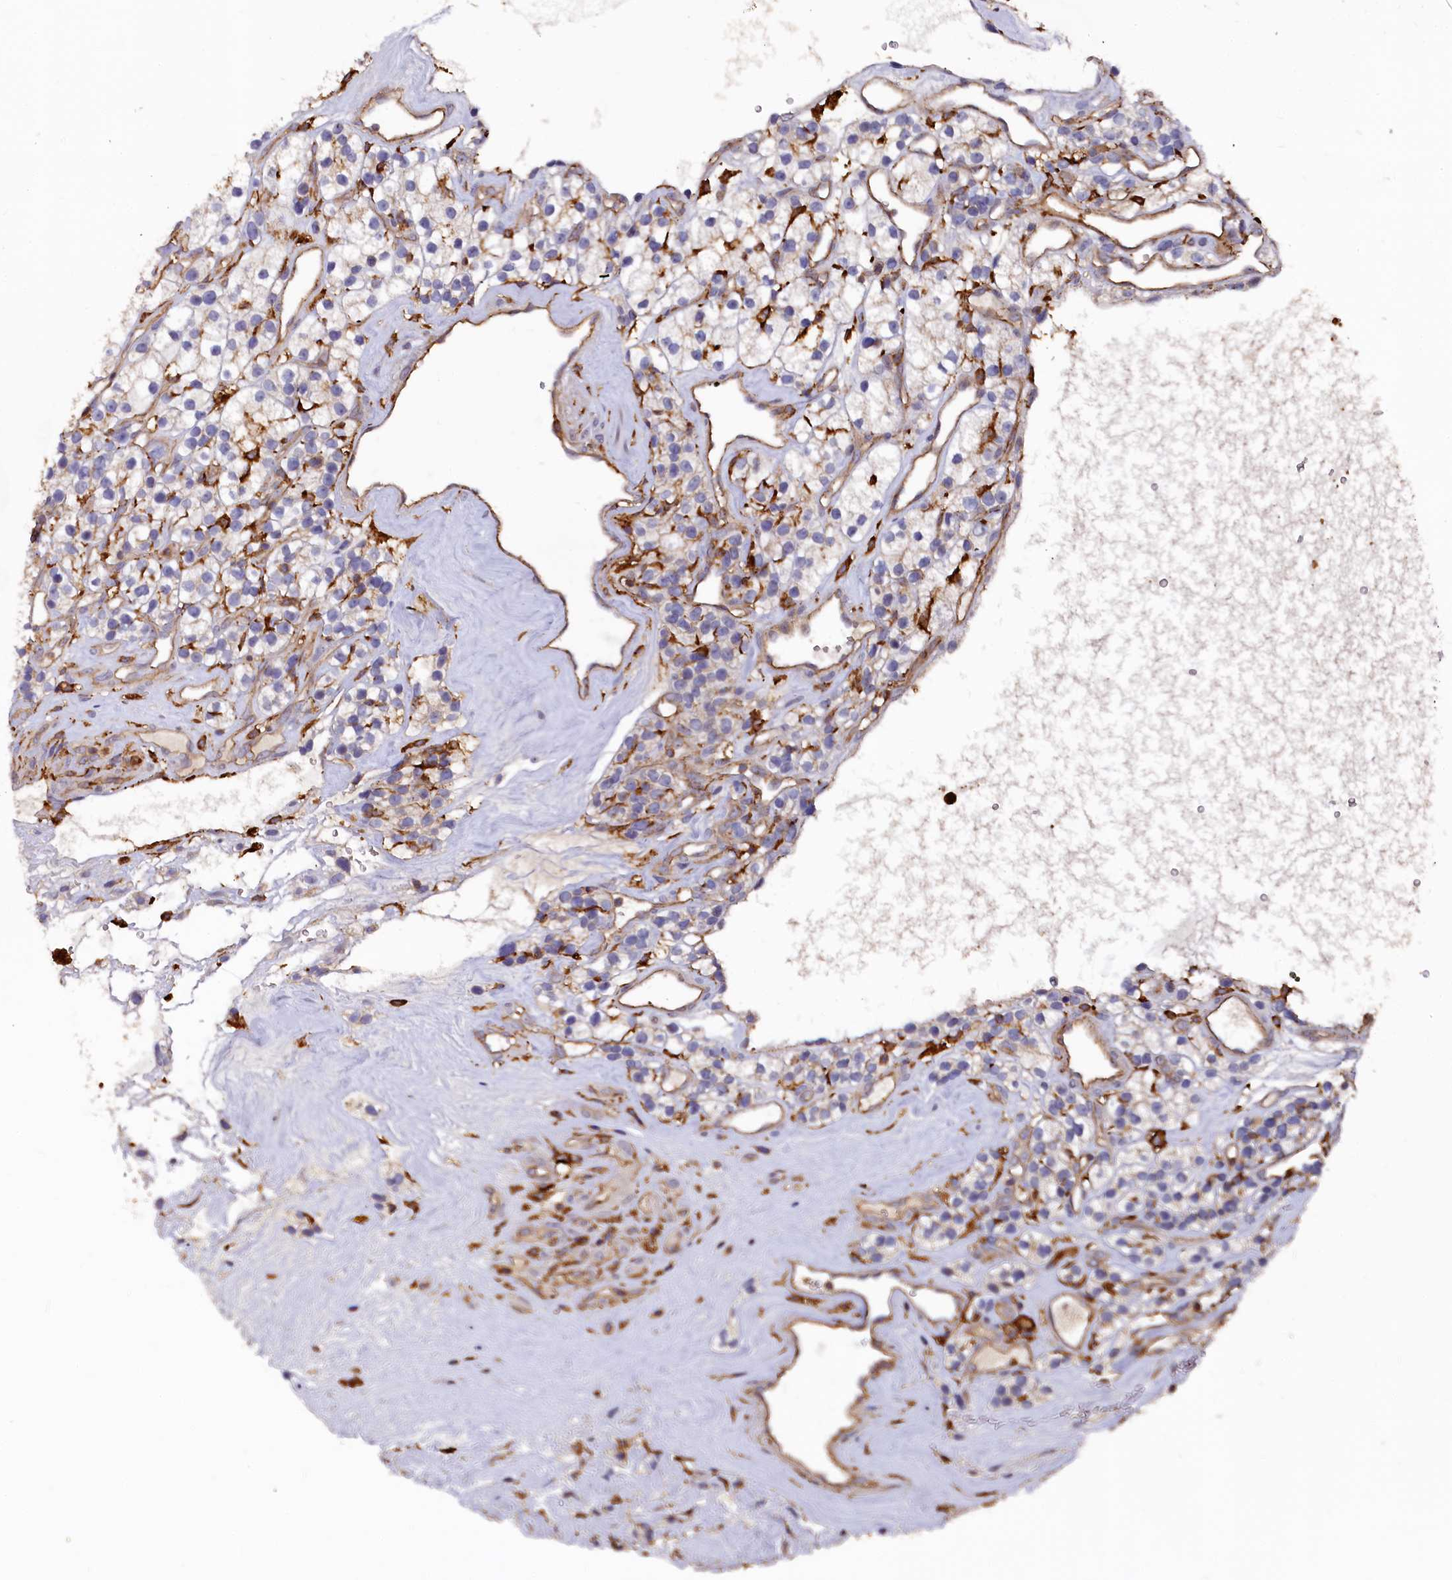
{"staining": {"intensity": "negative", "quantity": "none", "location": "none"}, "tissue": "renal cancer", "cell_type": "Tumor cells", "image_type": "cancer", "snomed": [{"axis": "morphology", "description": "Adenocarcinoma, NOS"}, {"axis": "topography", "description": "Kidney"}], "caption": "Tumor cells show no significant expression in renal adenocarcinoma.", "gene": "PLEKHO2", "patient": {"sex": "female", "age": 57}}